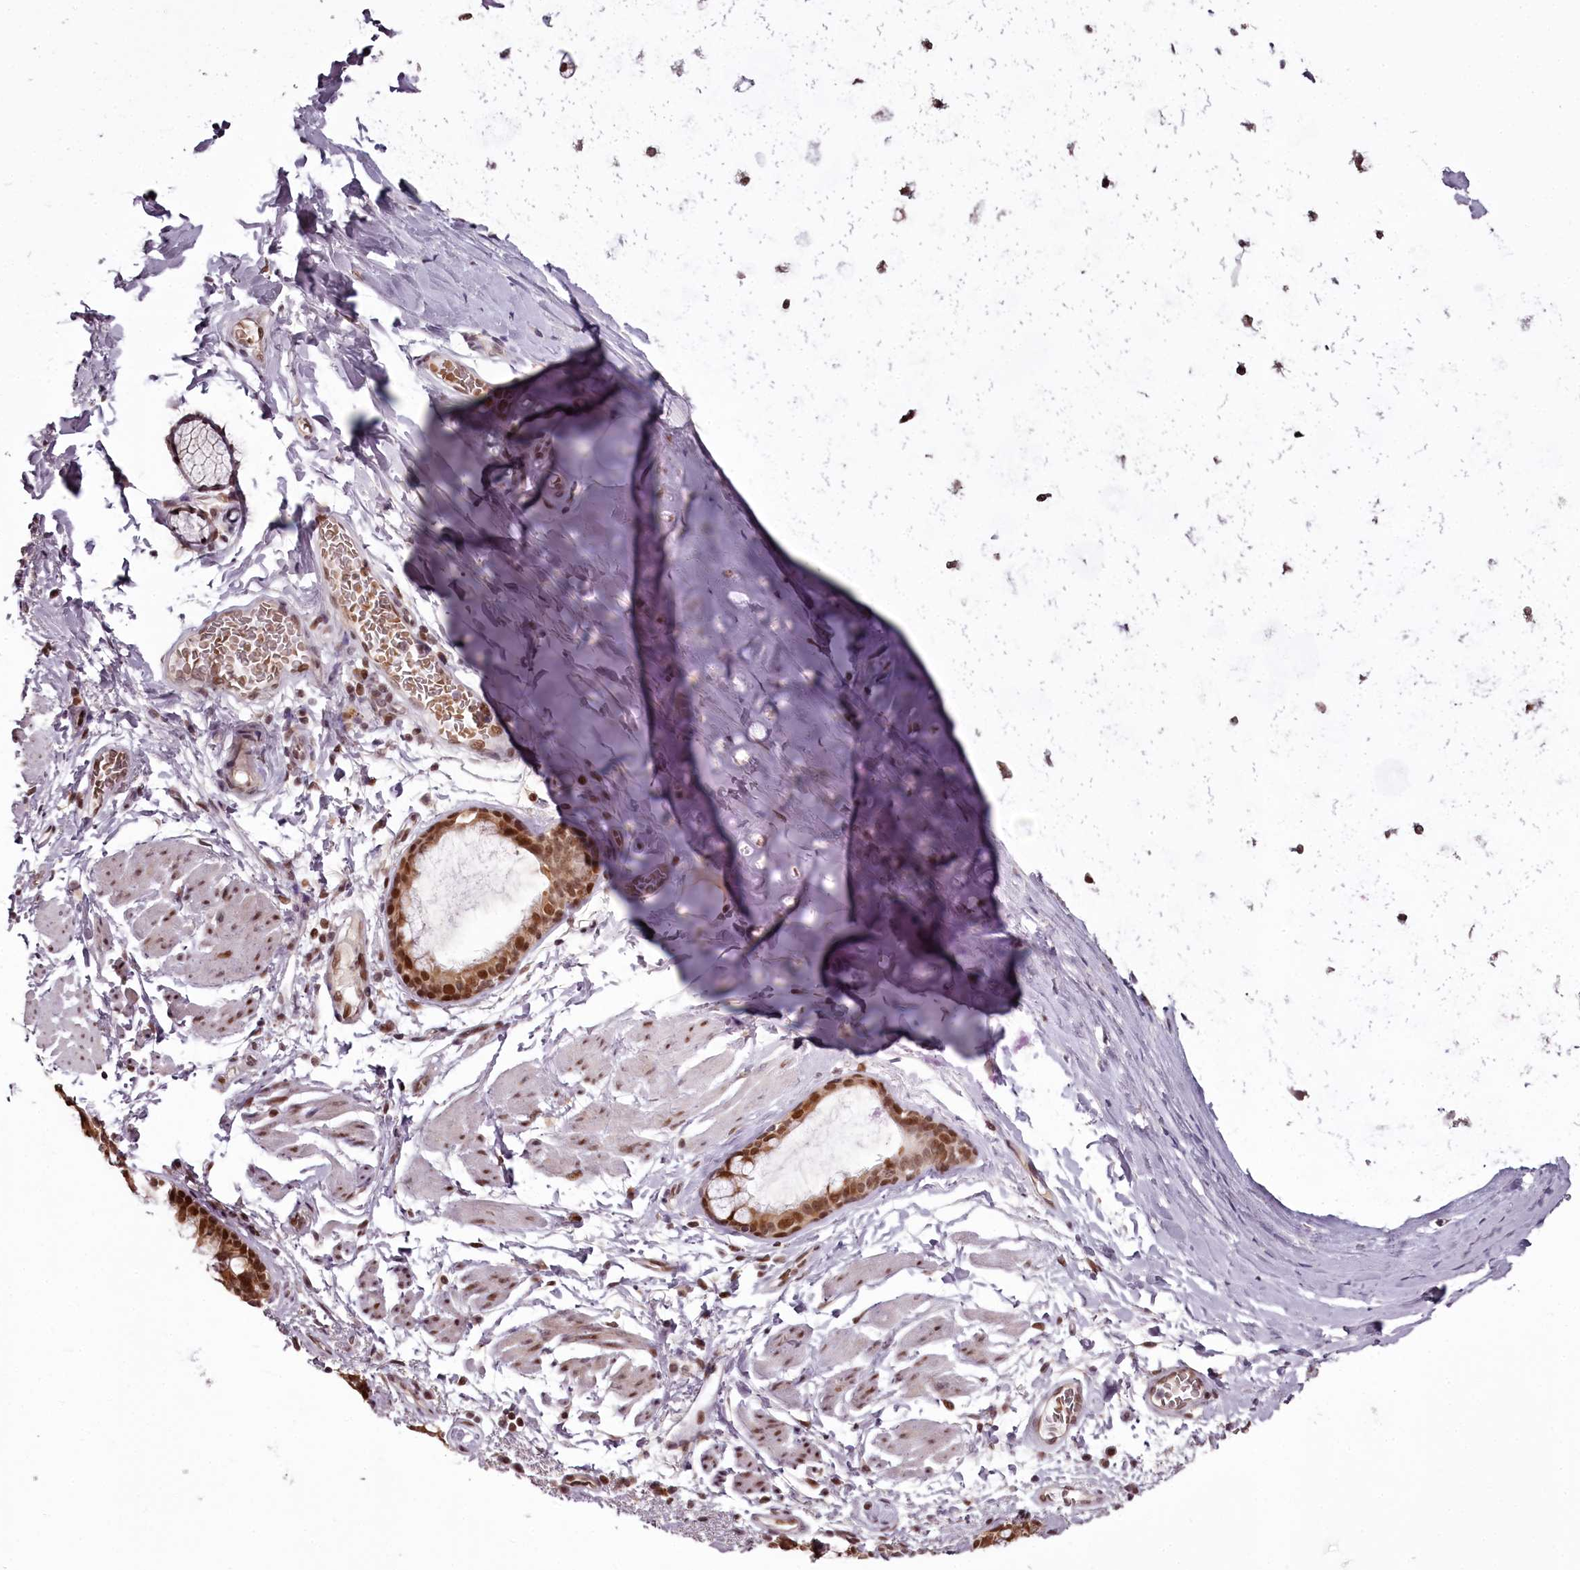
{"staining": {"intensity": "moderate", "quantity": ">75%", "location": "cytoplasmic/membranous,nuclear"}, "tissue": "bronchus", "cell_type": "Respiratory epithelial cells", "image_type": "normal", "snomed": [{"axis": "morphology", "description": "Normal tissue, NOS"}, {"axis": "topography", "description": "Cartilage tissue"}, {"axis": "topography", "description": "Bronchus"}], "caption": "Moderate cytoplasmic/membranous,nuclear protein expression is appreciated in approximately >75% of respiratory epithelial cells in bronchus.", "gene": "THYN1", "patient": {"sex": "female", "age": 36}}